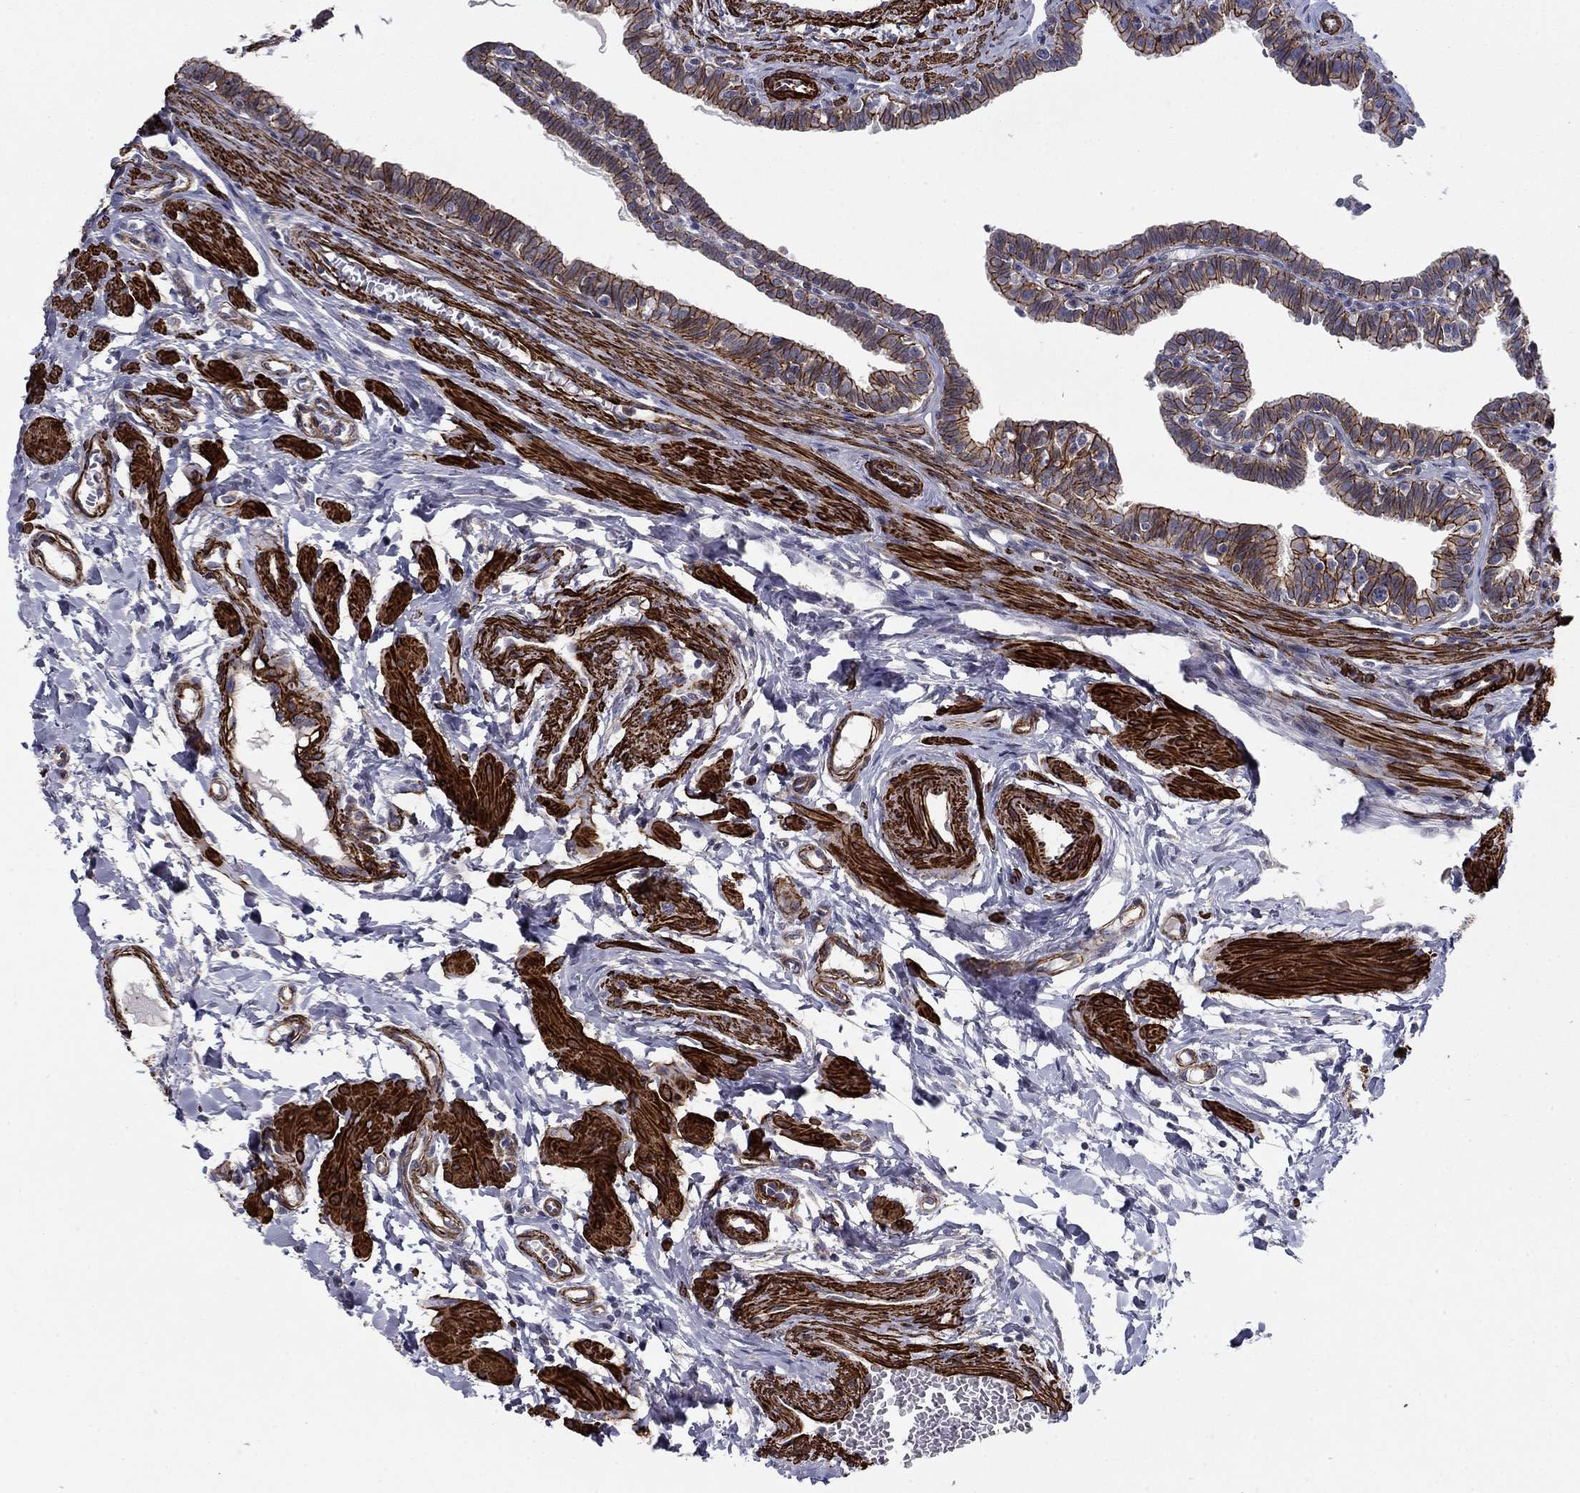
{"staining": {"intensity": "strong", "quantity": ">75%", "location": "cytoplasmic/membranous"}, "tissue": "fallopian tube", "cell_type": "Glandular cells", "image_type": "normal", "snomed": [{"axis": "morphology", "description": "Normal tissue, NOS"}, {"axis": "topography", "description": "Fallopian tube"}], "caption": "Protein staining reveals strong cytoplasmic/membranous staining in about >75% of glandular cells in normal fallopian tube.", "gene": "KRBA1", "patient": {"sex": "female", "age": 36}}